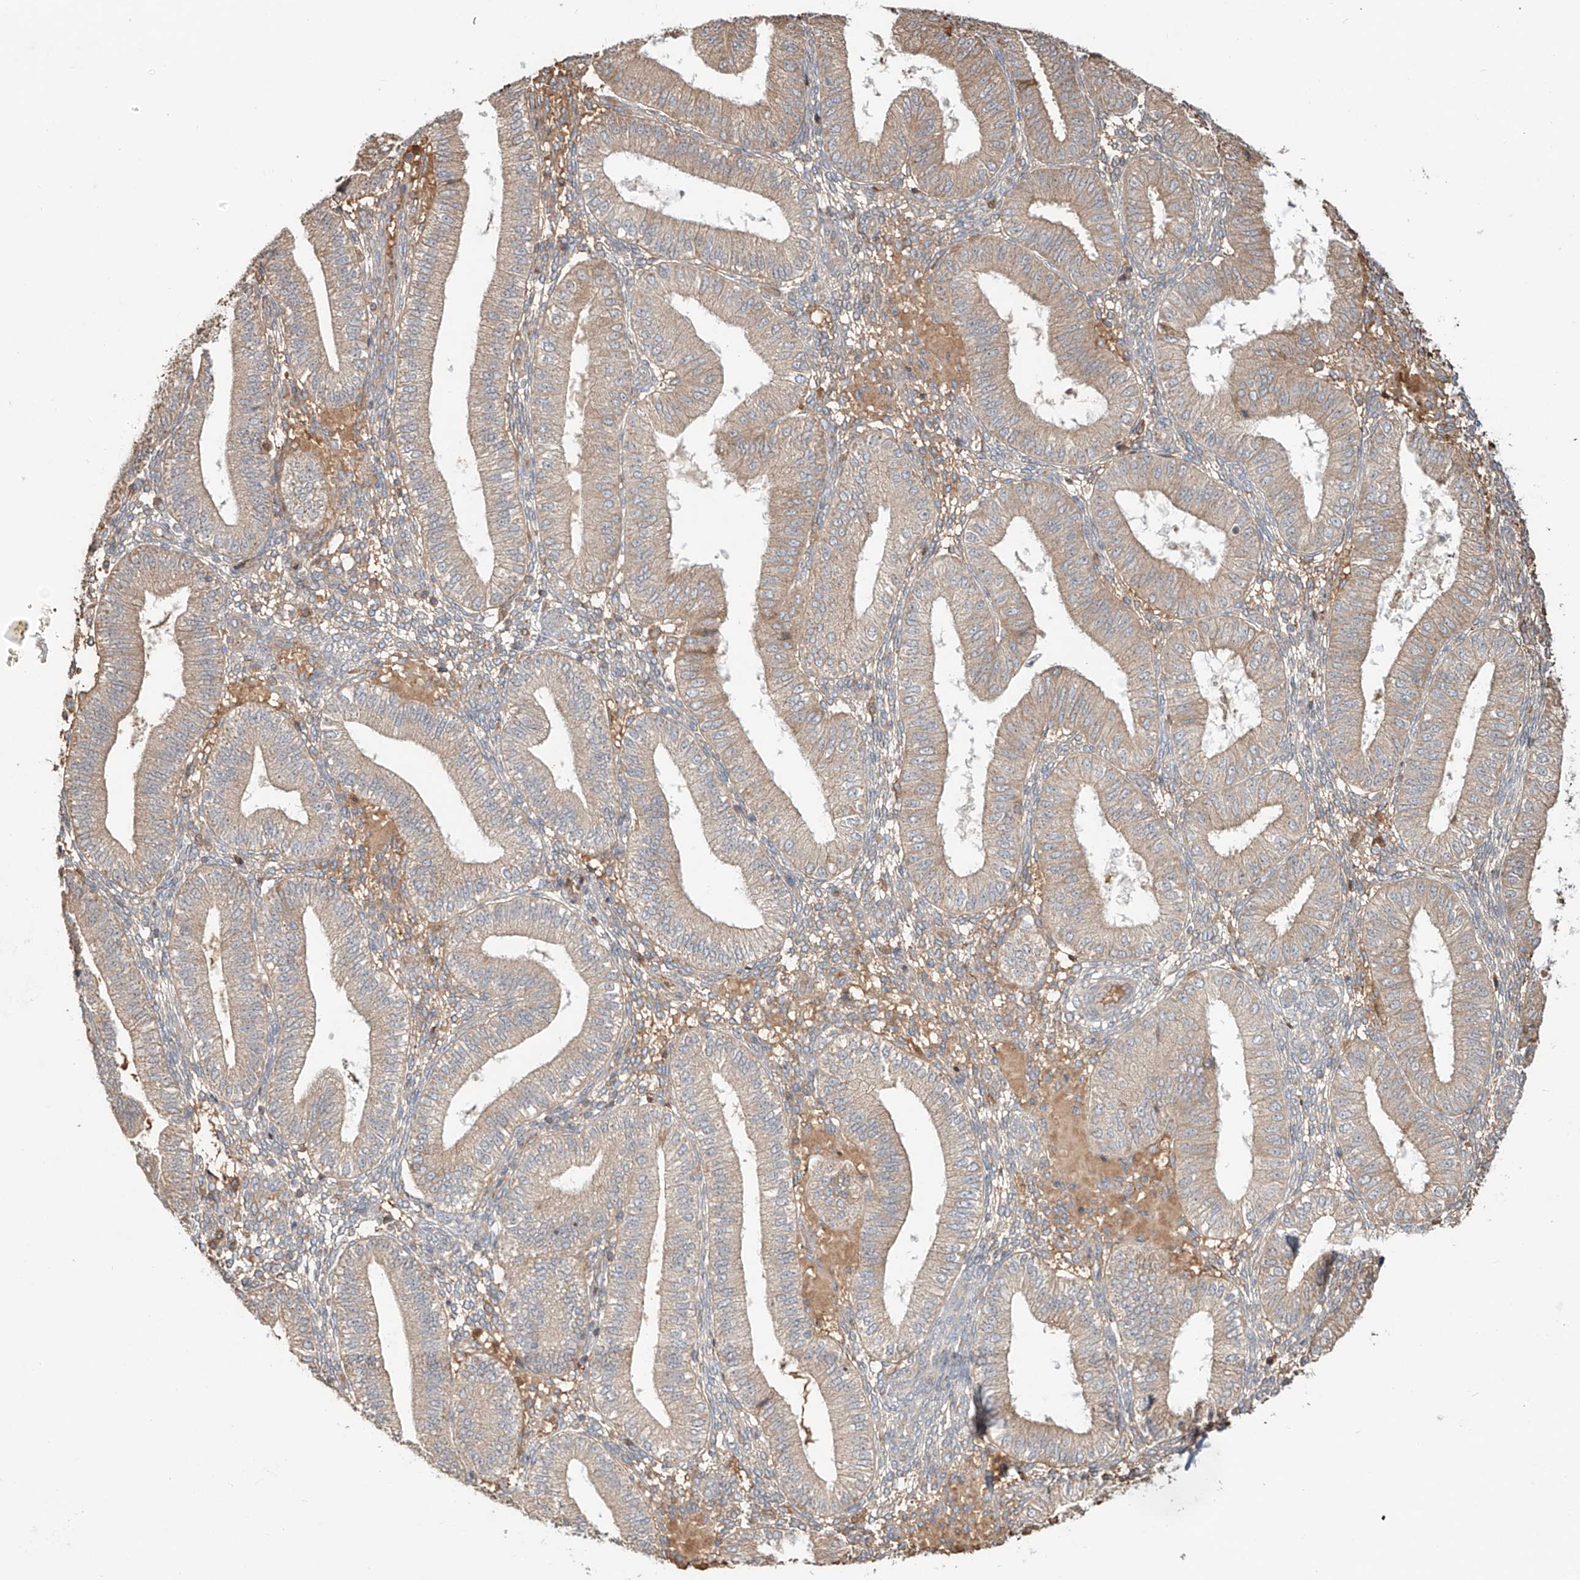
{"staining": {"intensity": "weak", "quantity": "25%-75%", "location": "cytoplasmic/membranous"}, "tissue": "endometrium", "cell_type": "Cells in endometrial stroma", "image_type": "normal", "snomed": [{"axis": "morphology", "description": "Normal tissue, NOS"}, {"axis": "topography", "description": "Endometrium"}], "caption": "About 25%-75% of cells in endometrial stroma in unremarkable human endometrium reveal weak cytoplasmic/membranous protein positivity as visualized by brown immunohistochemical staining.", "gene": "ERO1A", "patient": {"sex": "female", "age": 39}}